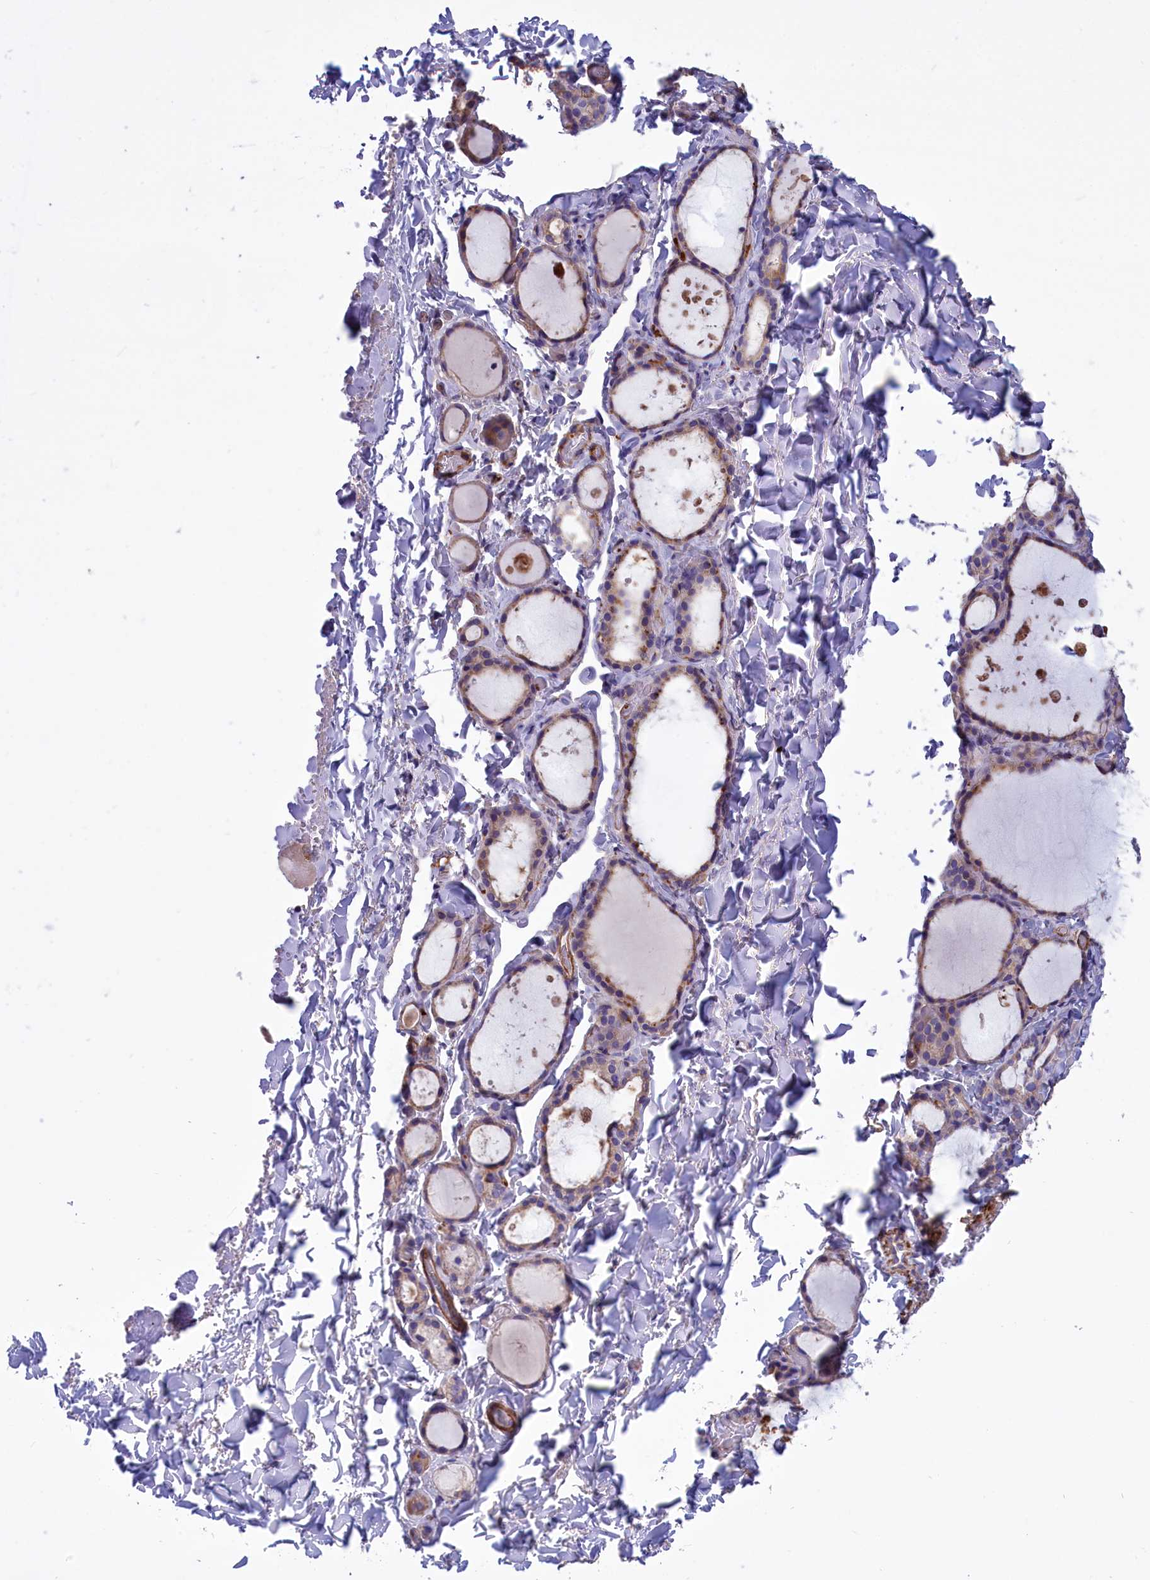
{"staining": {"intensity": "weak", "quantity": "25%-75%", "location": "cytoplasmic/membranous"}, "tissue": "thyroid gland", "cell_type": "Glandular cells", "image_type": "normal", "snomed": [{"axis": "morphology", "description": "Normal tissue, NOS"}, {"axis": "topography", "description": "Thyroid gland"}], "caption": "Thyroid gland stained with a brown dye reveals weak cytoplasmic/membranous positive staining in about 25%-75% of glandular cells.", "gene": "AMDHD2", "patient": {"sex": "female", "age": 44}}